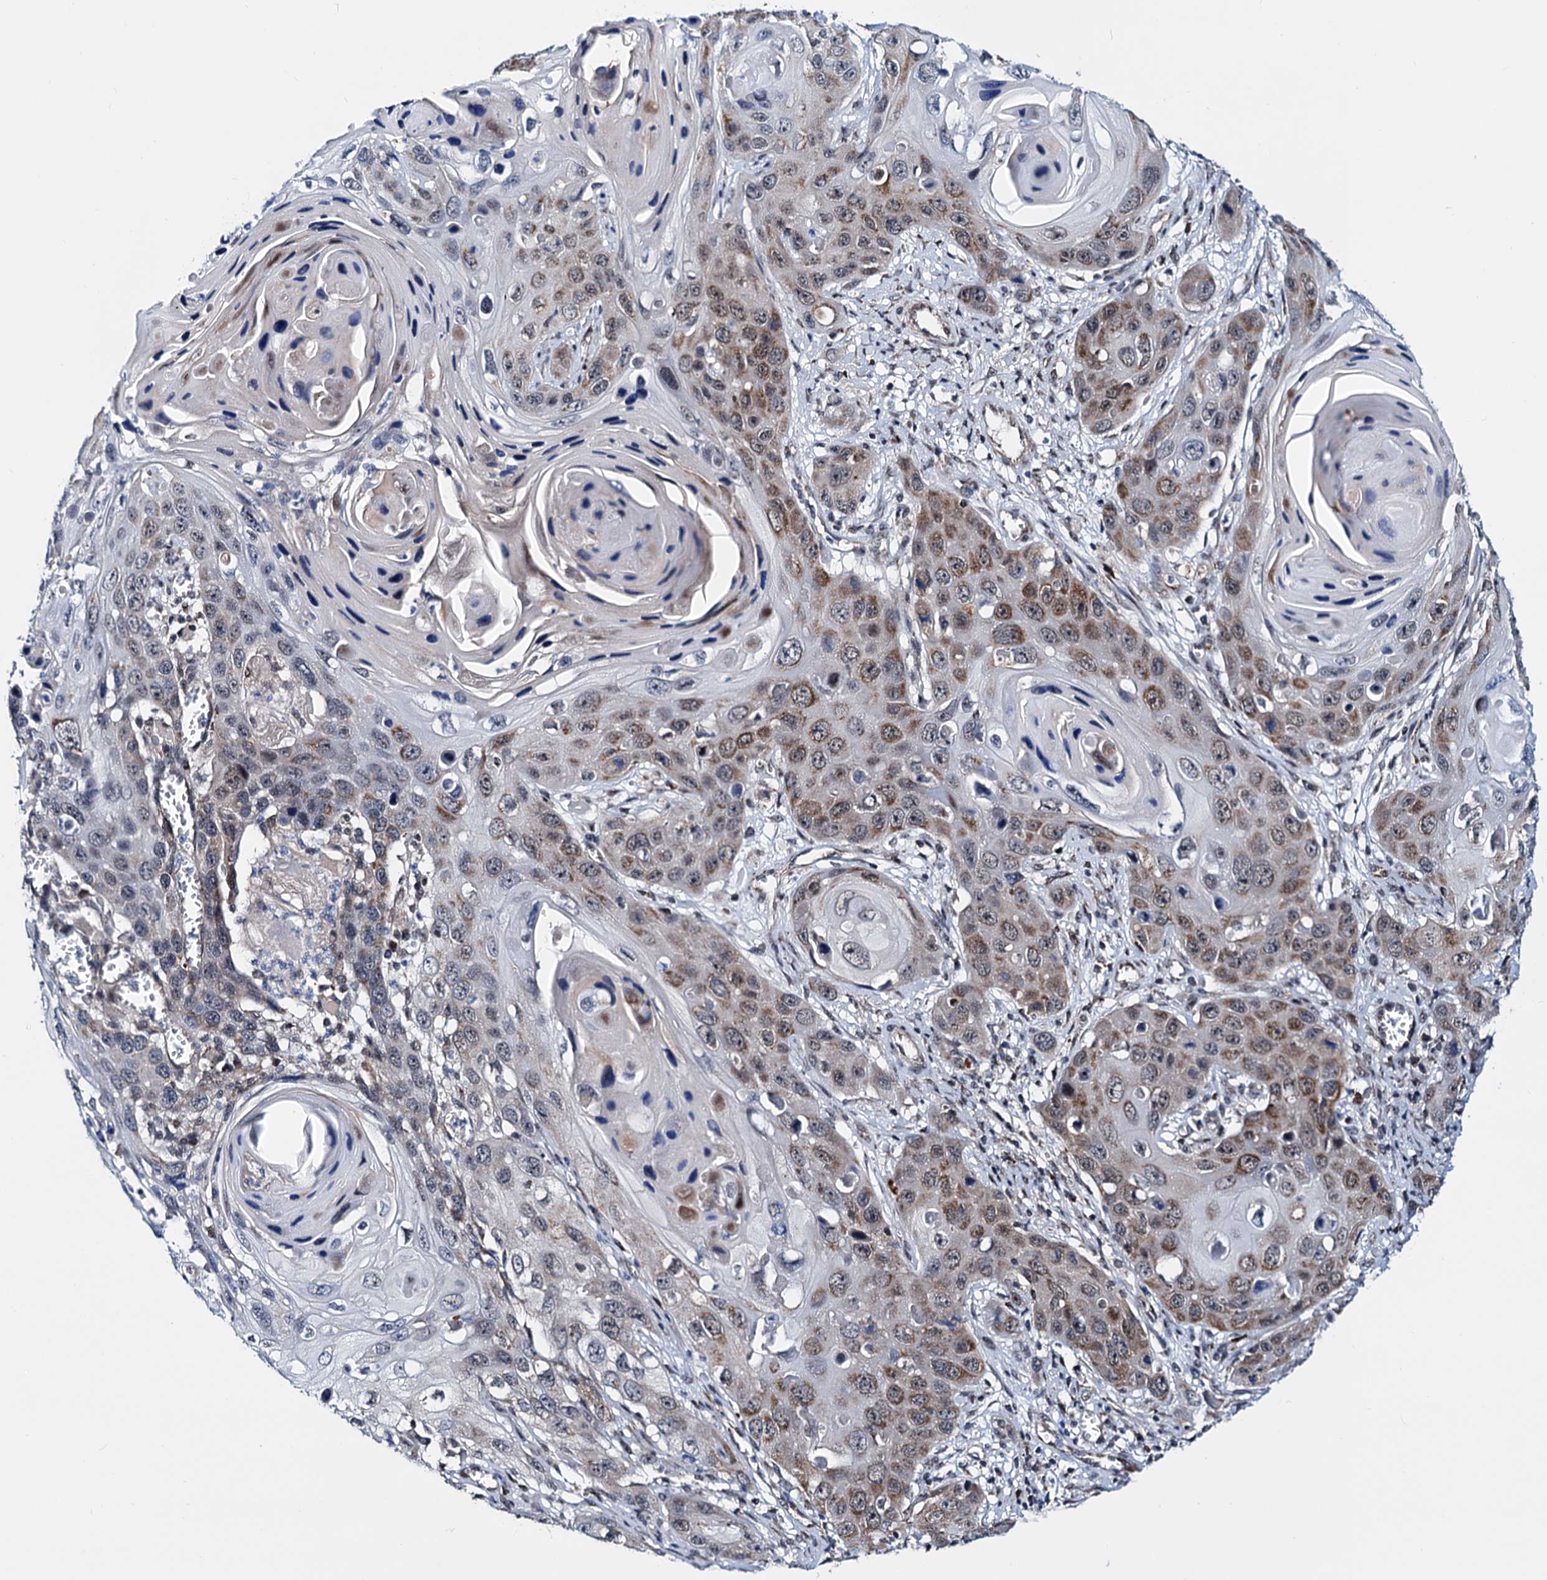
{"staining": {"intensity": "moderate", "quantity": "25%-75%", "location": "cytoplasmic/membranous"}, "tissue": "skin cancer", "cell_type": "Tumor cells", "image_type": "cancer", "snomed": [{"axis": "morphology", "description": "Squamous cell carcinoma, NOS"}, {"axis": "topography", "description": "Skin"}], "caption": "Brown immunohistochemical staining in human skin cancer (squamous cell carcinoma) reveals moderate cytoplasmic/membranous positivity in about 25%-75% of tumor cells. (Stains: DAB (3,3'-diaminobenzidine) in brown, nuclei in blue, Microscopy: brightfield microscopy at high magnification).", "gene": "COA4", "patient": {"sex": "male", "age": 55}}